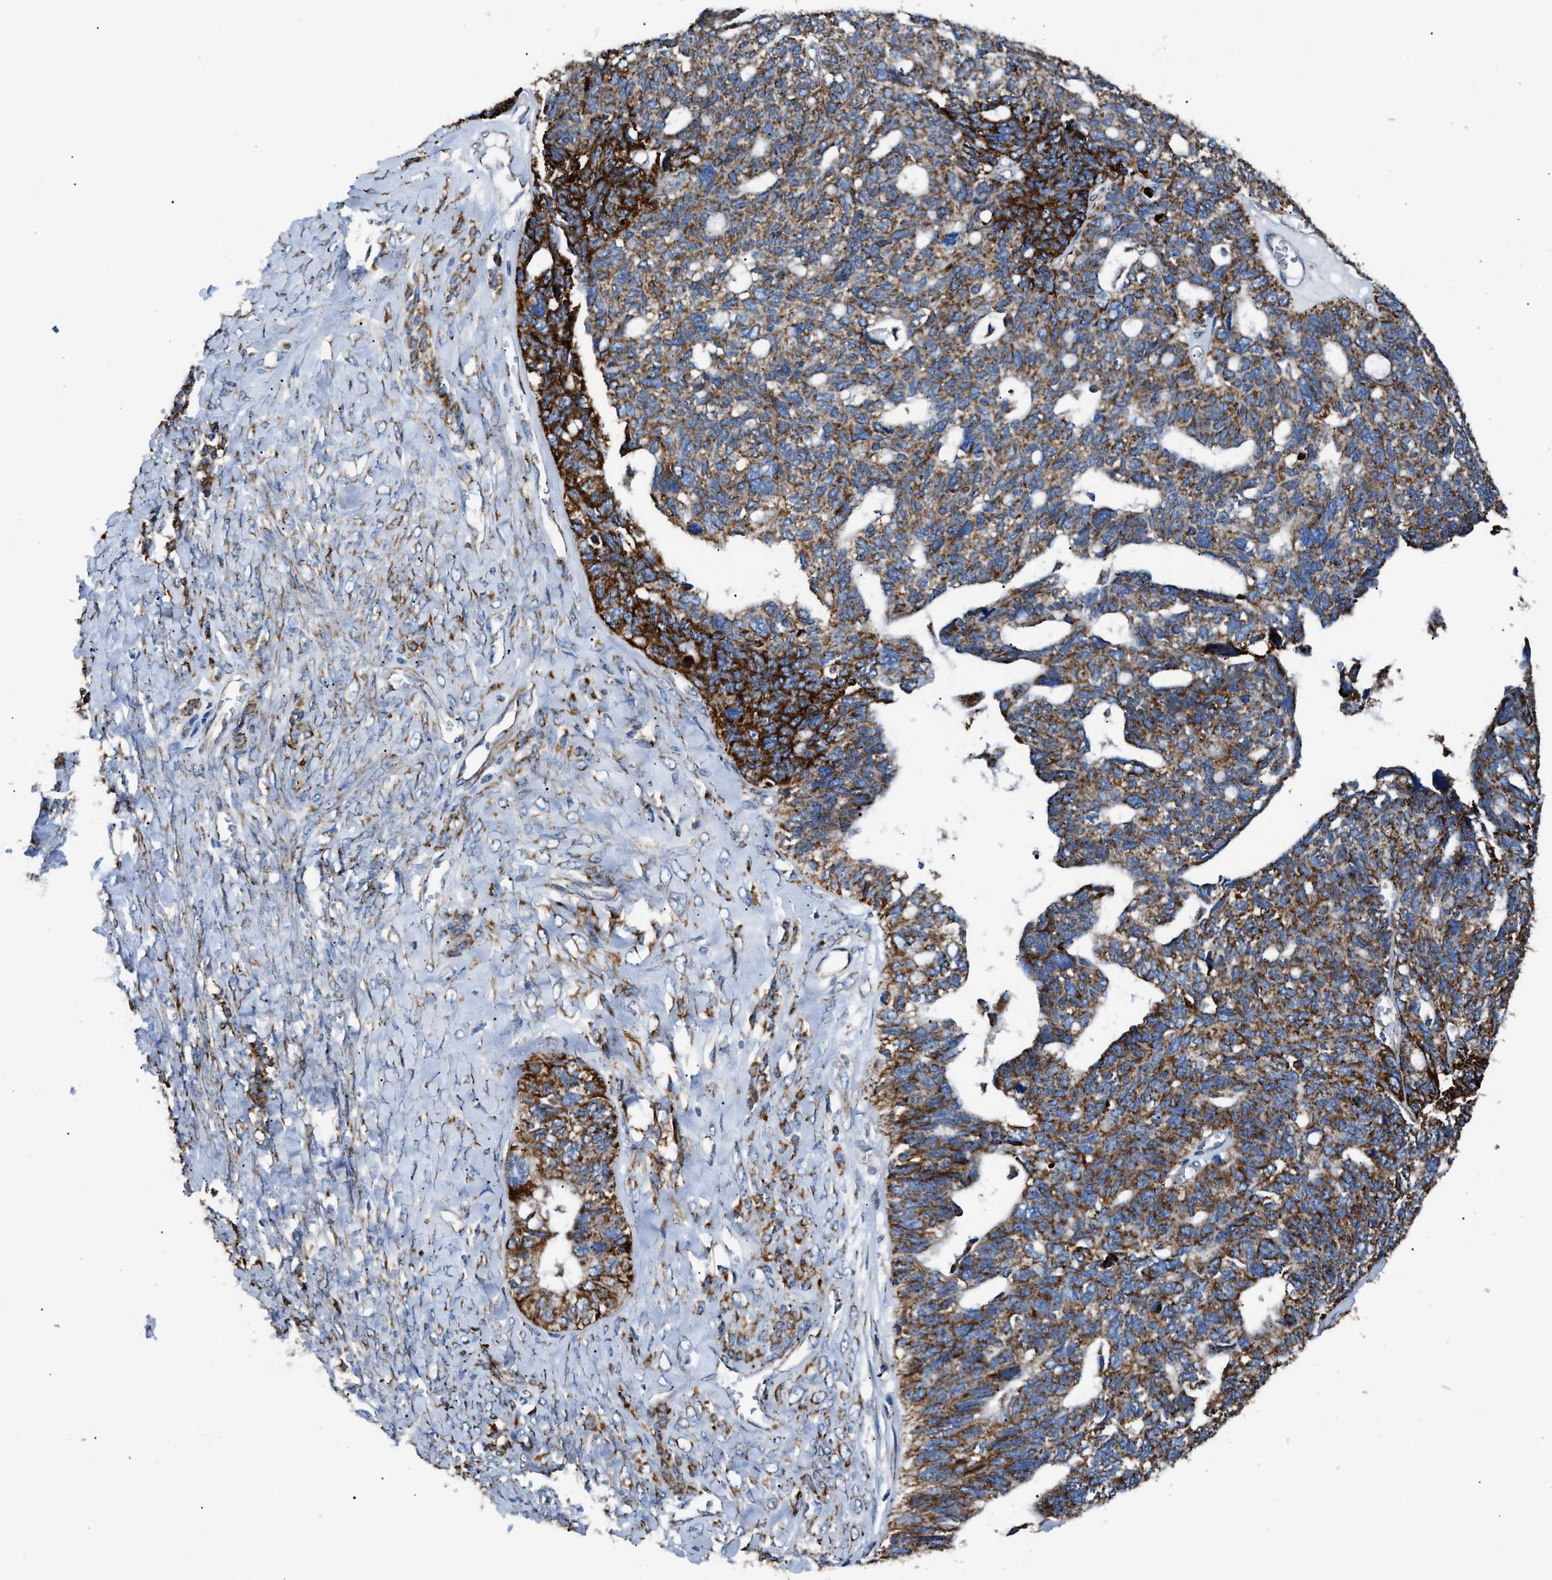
{"staining": {"intensity": "strong", "quantity": "25%-75%", "location": "cytoplasmic/membranous"}, "tissue": "ovarian cancer", "cell_type": "Tumor cells", "image_type": "cancer", "snomed": [{"axis": "morphology", "description": "Cystadenocarcinoma, serous, NOS"}, {"axis": "topography", "description": "Ovary"}], "caption": "An IHC image of tumor tissue is shown. Protein staining in brown shows strong cytoplasmic/membranous positivity in ovarian cancer within tumor cells.", "gene": "PHB2", "patient": {"sex": "female", "age": 79}}